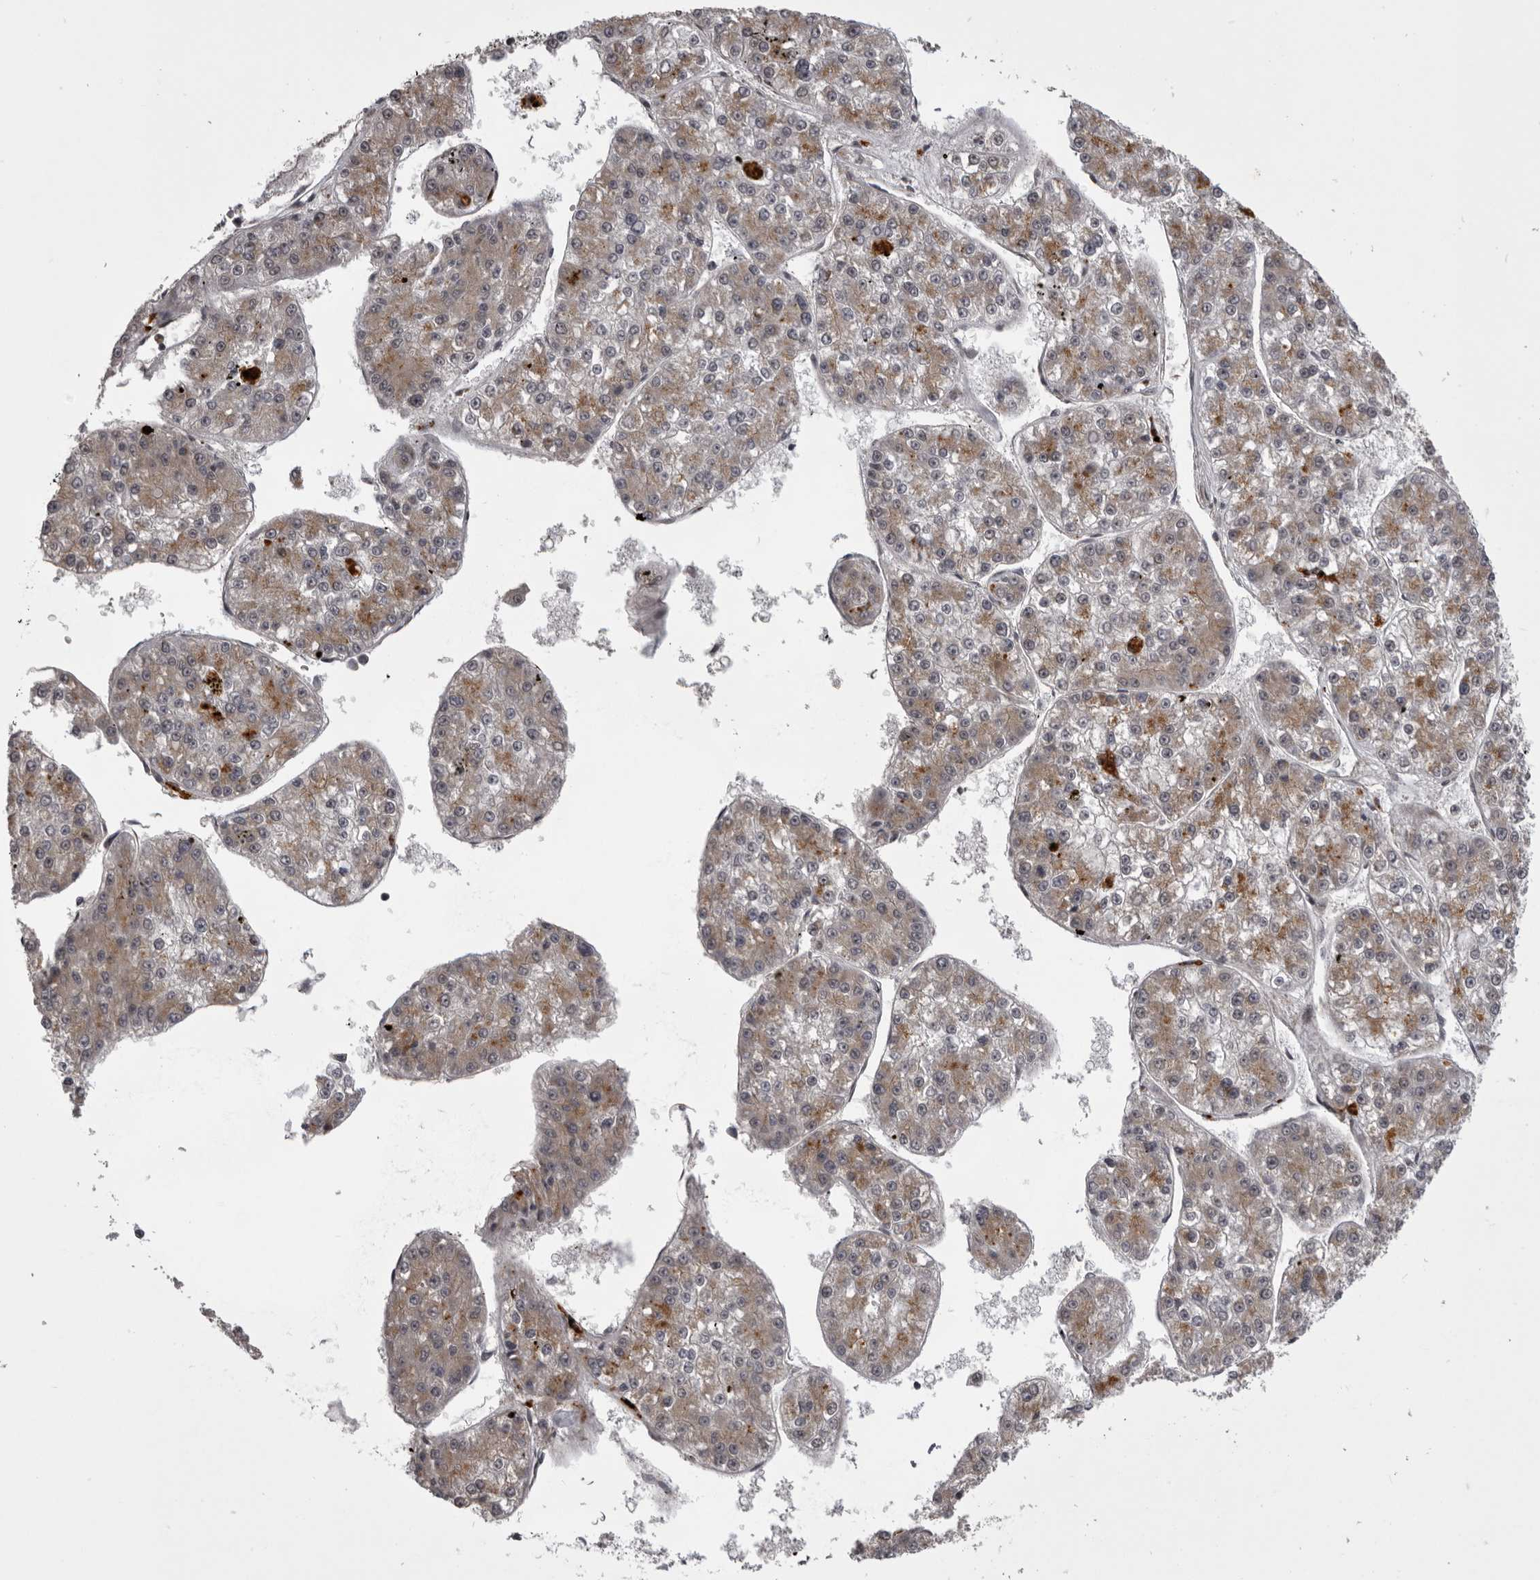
{"staining": {"intensity": "moderate", "quantity": ">75%", "location": "cytoplasmic/membranous"}, "tissue": "liver cancer", "cell_type": "Tumor cells", "image_type": "cancer", "snomed": [{"axis": "morphology", "description": "Carcinoma, Hepatocellular, NOS"}, {"axis": "topography", "description": "Liver"}], "caption": "Liver cancer stained for a protein (brown) exhibits moderate cytoplasmic/membranous positive expression in approximately >75% of tumor cells.", "gene": "C1orf109", "patient": {"sex": "female", "age": 73}}